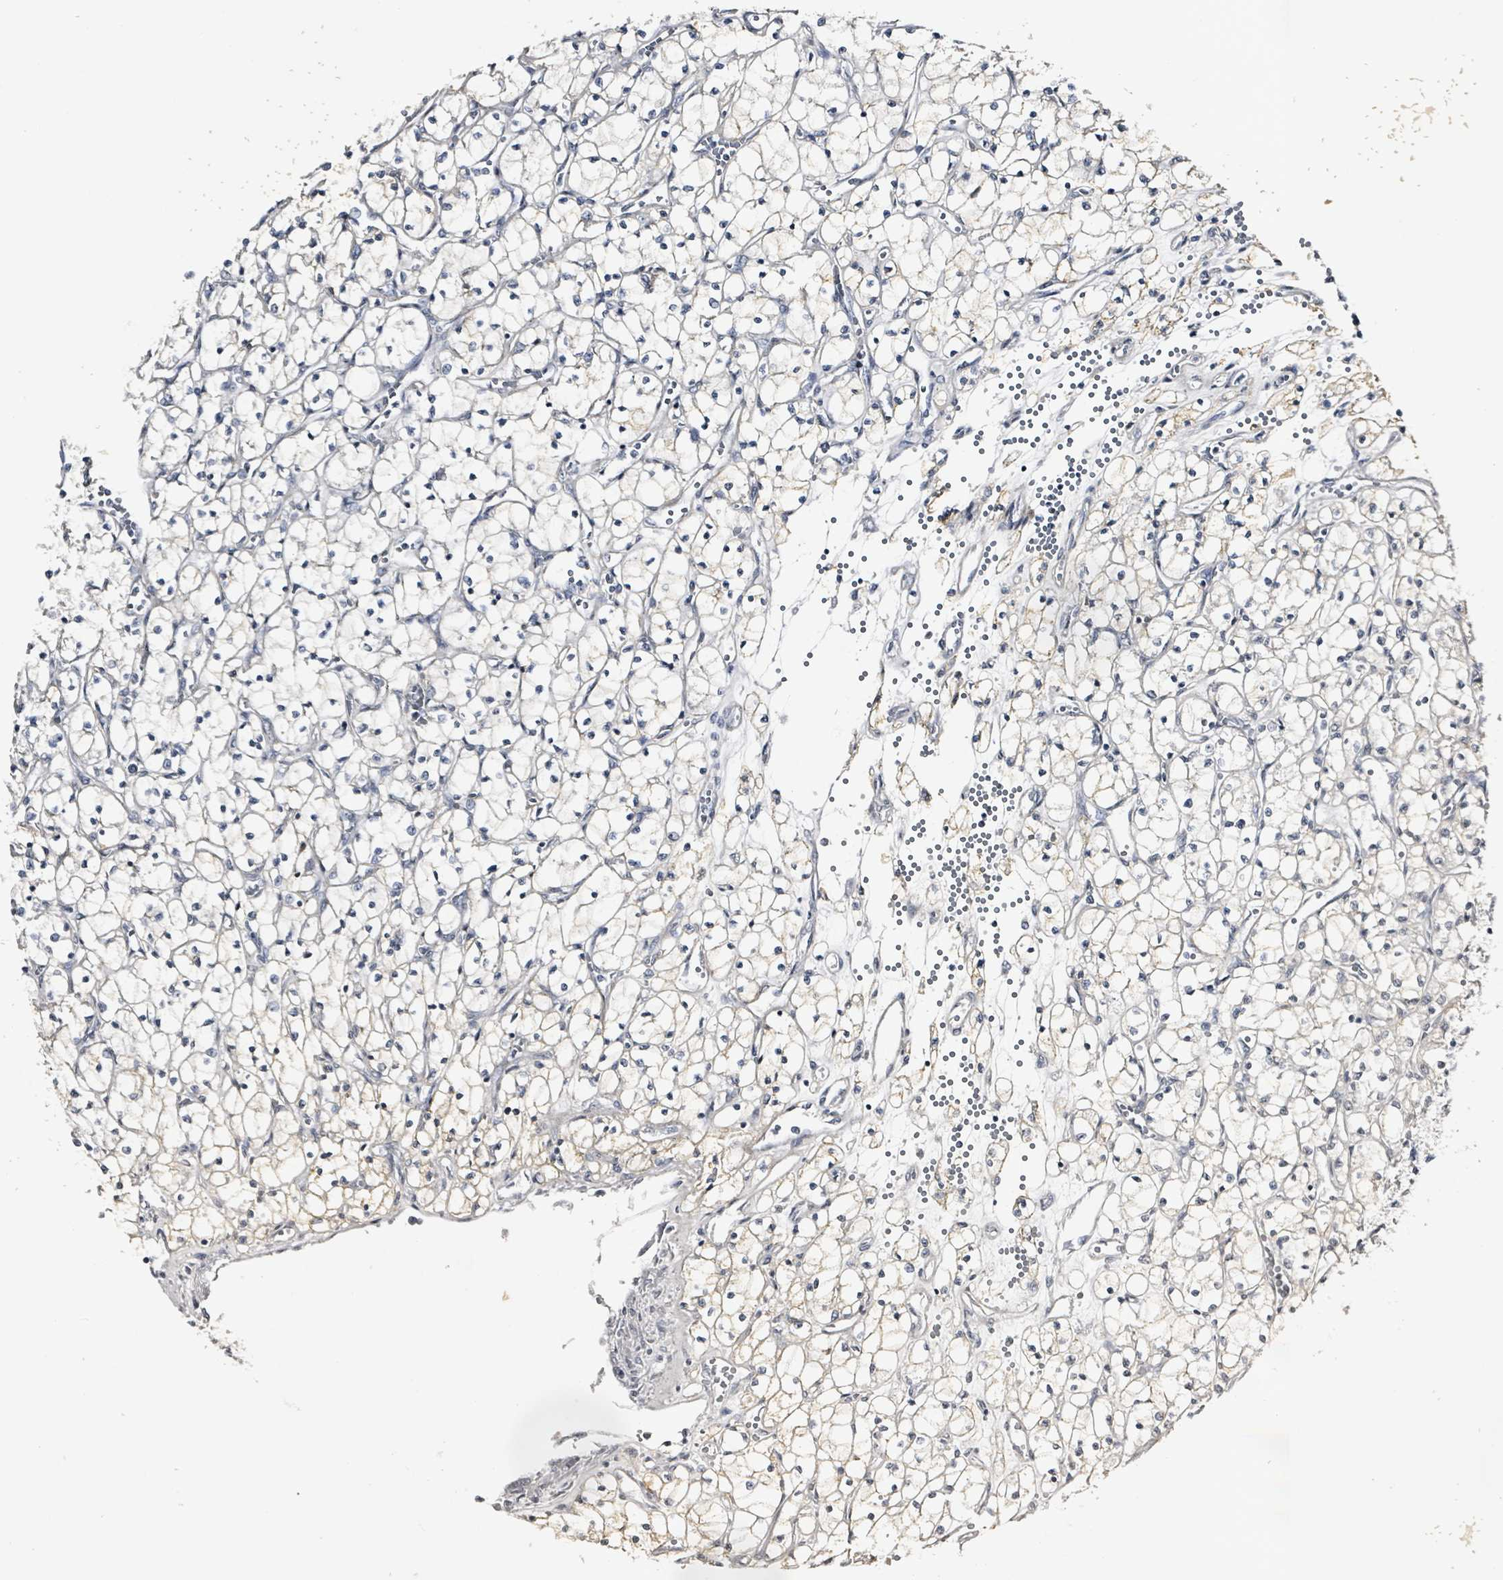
{"staining": {"intensity": "negative", "quantity": "none", "location": "none"}, "tissue": "renal cancer", "cell_type": "Tumor cells", "image_type": "cancer", "snomed": [{"axis": "morphology", "description": "Adenocarcinoma, NOS"}, {"axis": "topography", "description": "Kidney"}], "caption": "Immunohistochemical staining of human renal cancer displays no significant expression in tumor cells.", "gene": "CA9", "patient": {"sex": "female", "age": 69}}